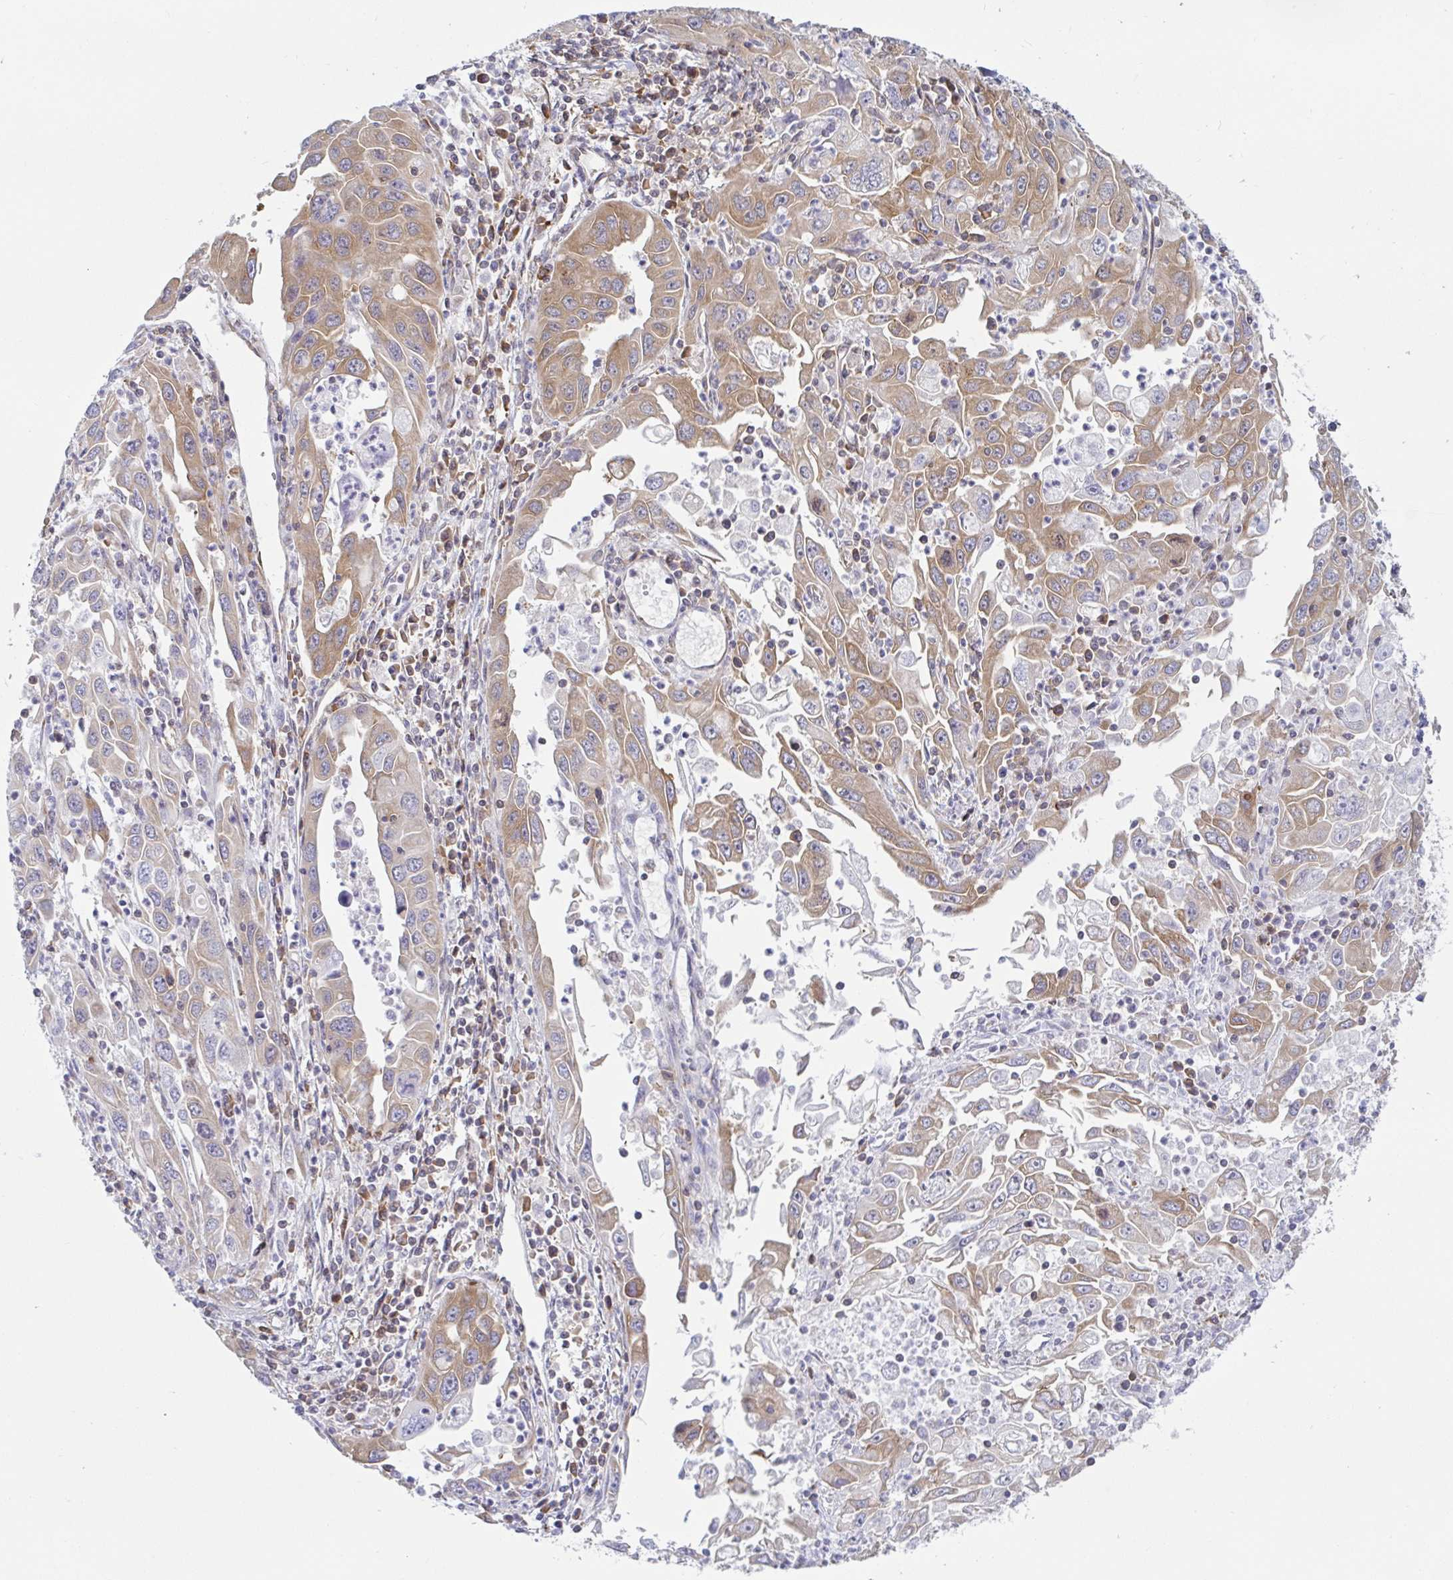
{"staining": {"intensity": "moderate", "quantity": ">75%", "location": "cytoplasmic/membranous"}, "tissue": "endometrial cancer", "cell_type": "Tumor cells", "image_type": "cancer", "snomed": [{"axis": "morphology", "description": "Adenocarcinoma, NOS"}, {"axis": "topography", "description": "Uterus"}], "caption": "Human adenocarcinoma (endometrial) stained with a protein marker reveals moderate staining in tumor cells.", "gene": "LARP1", "patient": {"sex": "female", "age": 62}}